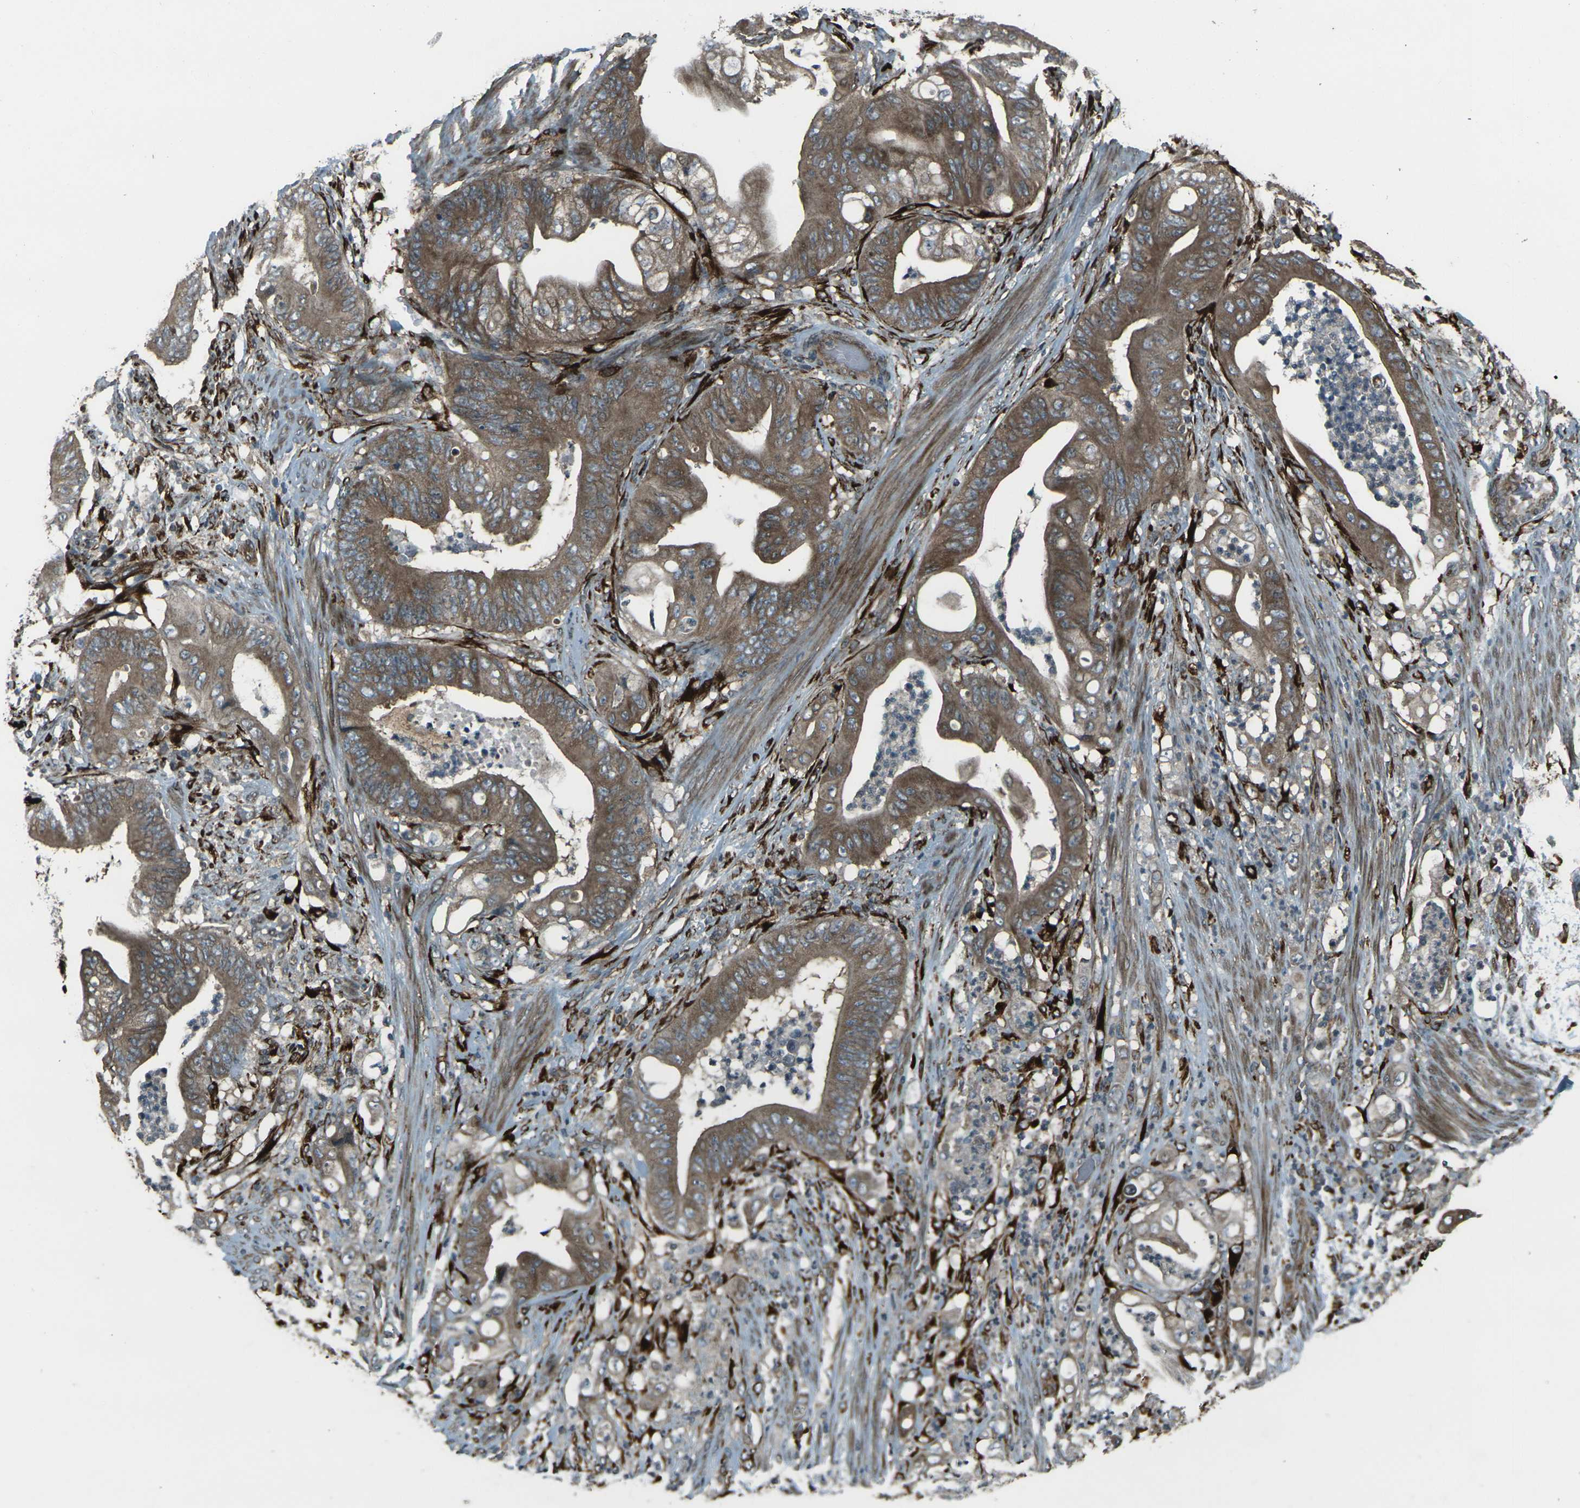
{"staining": {"intensity": "moderate", "quantity": ">75%", "location": "cytoplasmic/membranous"}, "tissue": "stomach cancer", "cell_type": "Tumor cells", "image_type": "cancer", "snomed": [{"axis": "morphology", "description": "Adenocarcinoma, NOS"}, {"axis": "topography", "description": "Stomach"}], "caption": "Moderate cytoplasmic/membranous expression for a protein is identified in about >75% of tumor cells of stomach adenocarcinoma using immunohistochemistry (IHC).", "gene": "LSMEM1", "patient": {"sex": "female", "age": 73}}